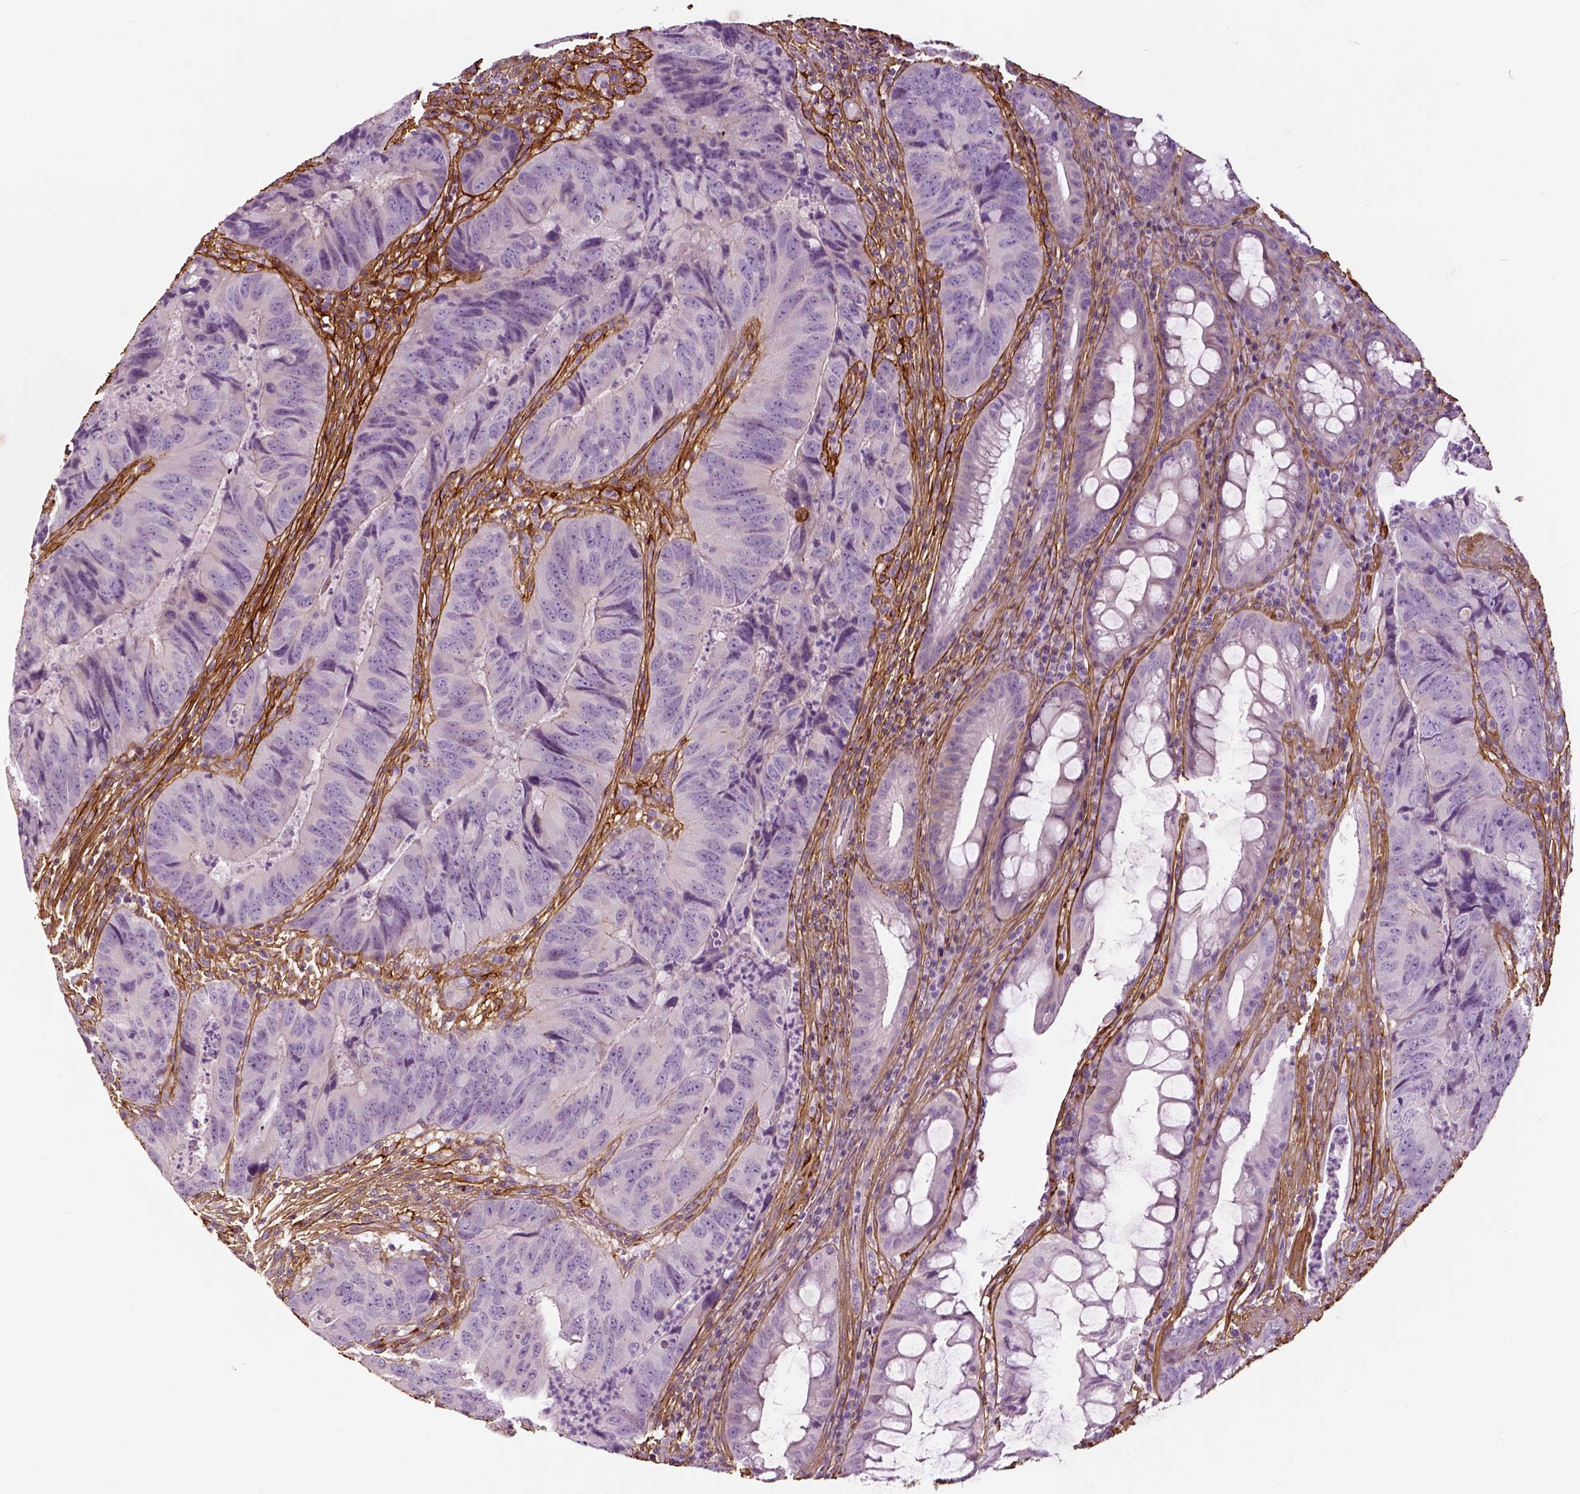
{"staining": {"intensity": "negative", "quantity": "none", "location": "none"}, "tissue": "colorectal cancer", "cell_type": "Tumor cells", "image_type": "cancer", "snomed": [{"axis": "morphology", "description": "Adenocarcinoma, NOS"}, {"axis": "topography", "description": "Colon"}], "caption": "Image shows no protein staining in tumor cells of colorectal adenocarcinoma tissue.", "gene": "COL6A2", "patient": {"sex": "male", "age": 79}}